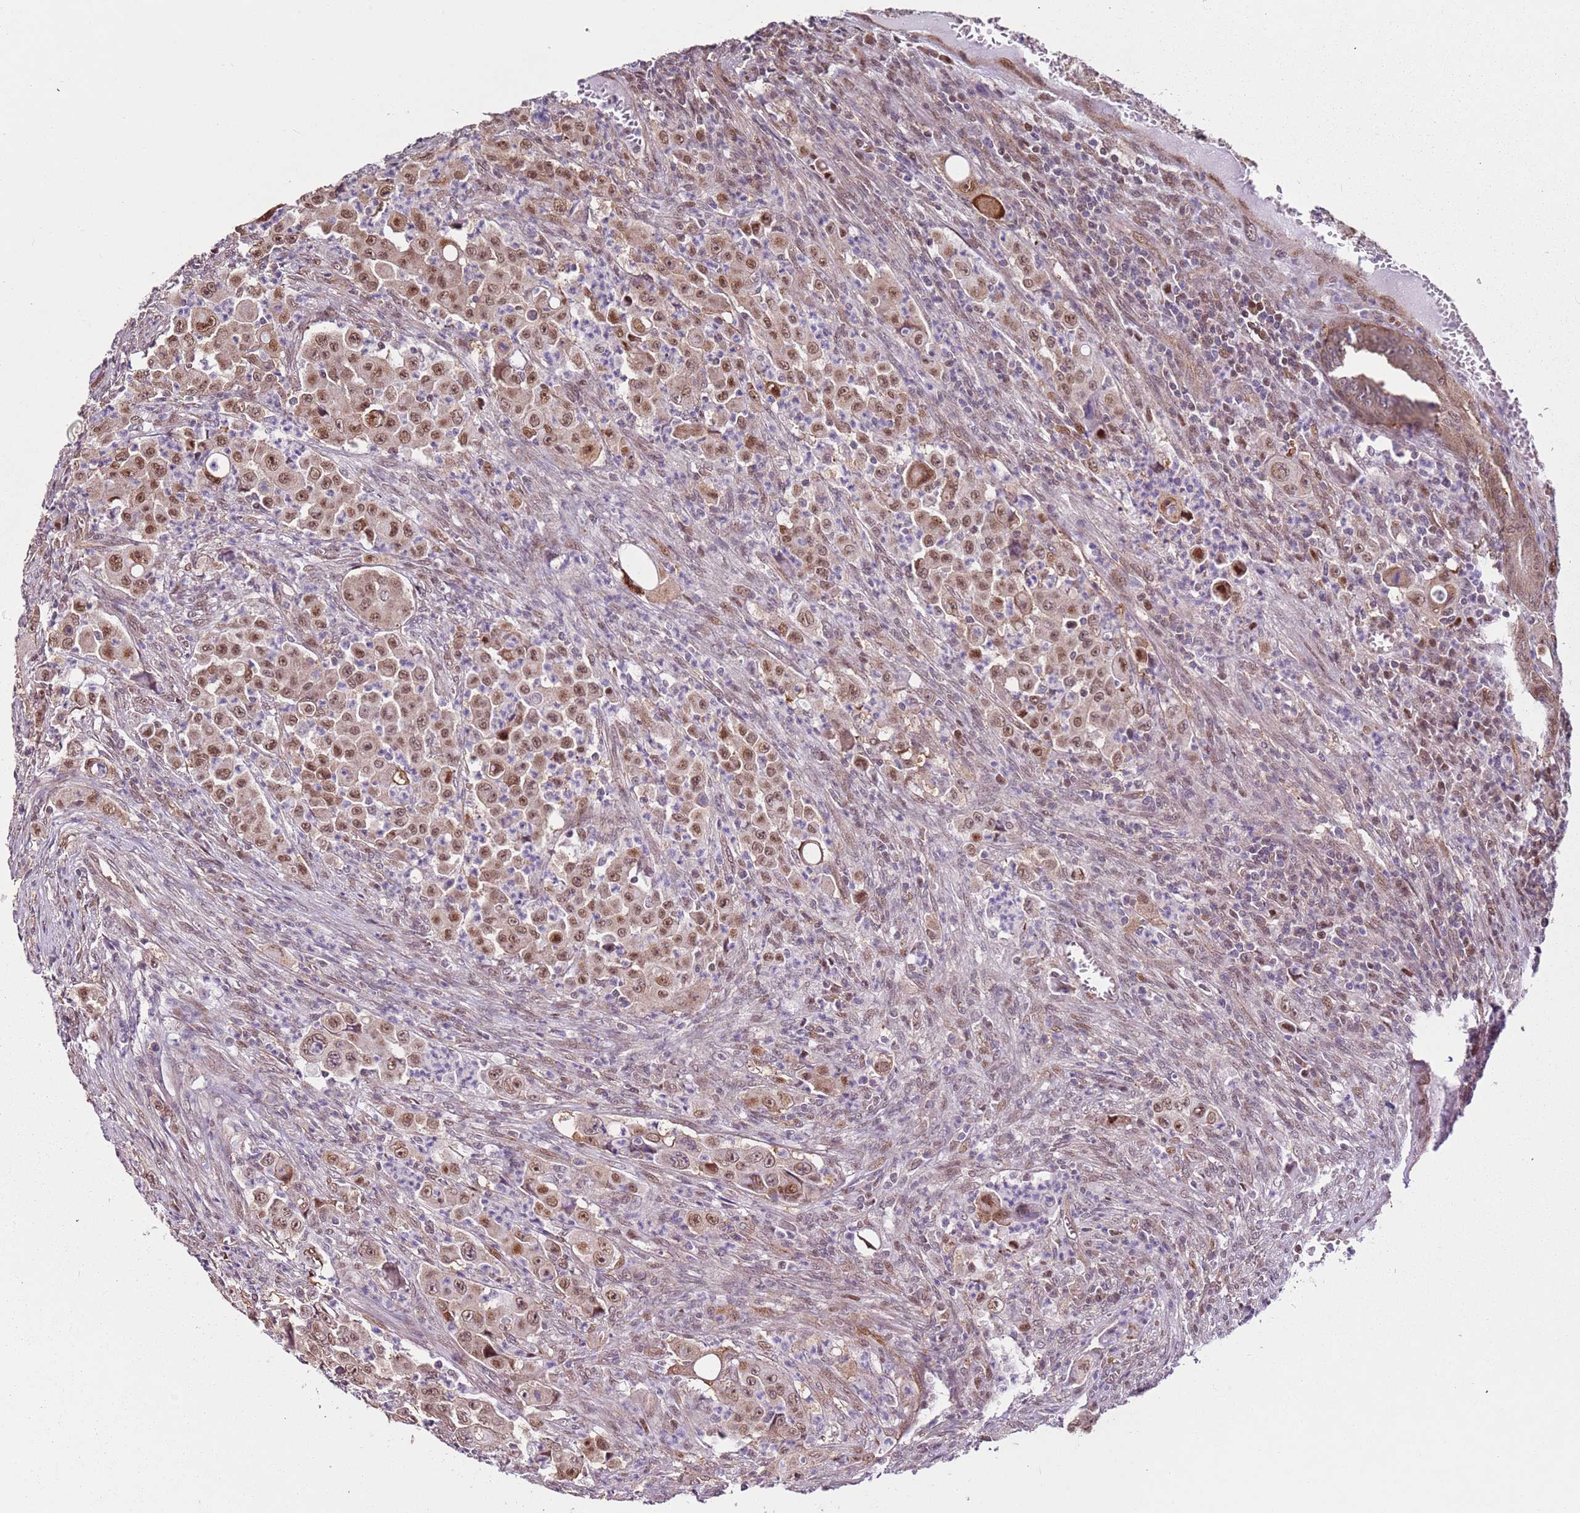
{"staining": {"intensity": "moderate", "quantity": ">75%", "location": "nuclear"}, "tissue": "colorectal cancer", "cell_type": "Tumor cells", "image_type": "cancer", "snomed": [{"axis": "morphology", "description": "Adenocarcinoma, NOS"}, {"axis": "topography", "description": "Colon"}], "caption": "Immunohistochemistry (IHC) of colorectal cancer (adenocarcinoma) shows medium levels of moderate nuclear staining in about >75% of tumor cells. Nuclei are stained in blue.", "gene": "PSMD4", "patient": {"sex": "male", "age": 51}}